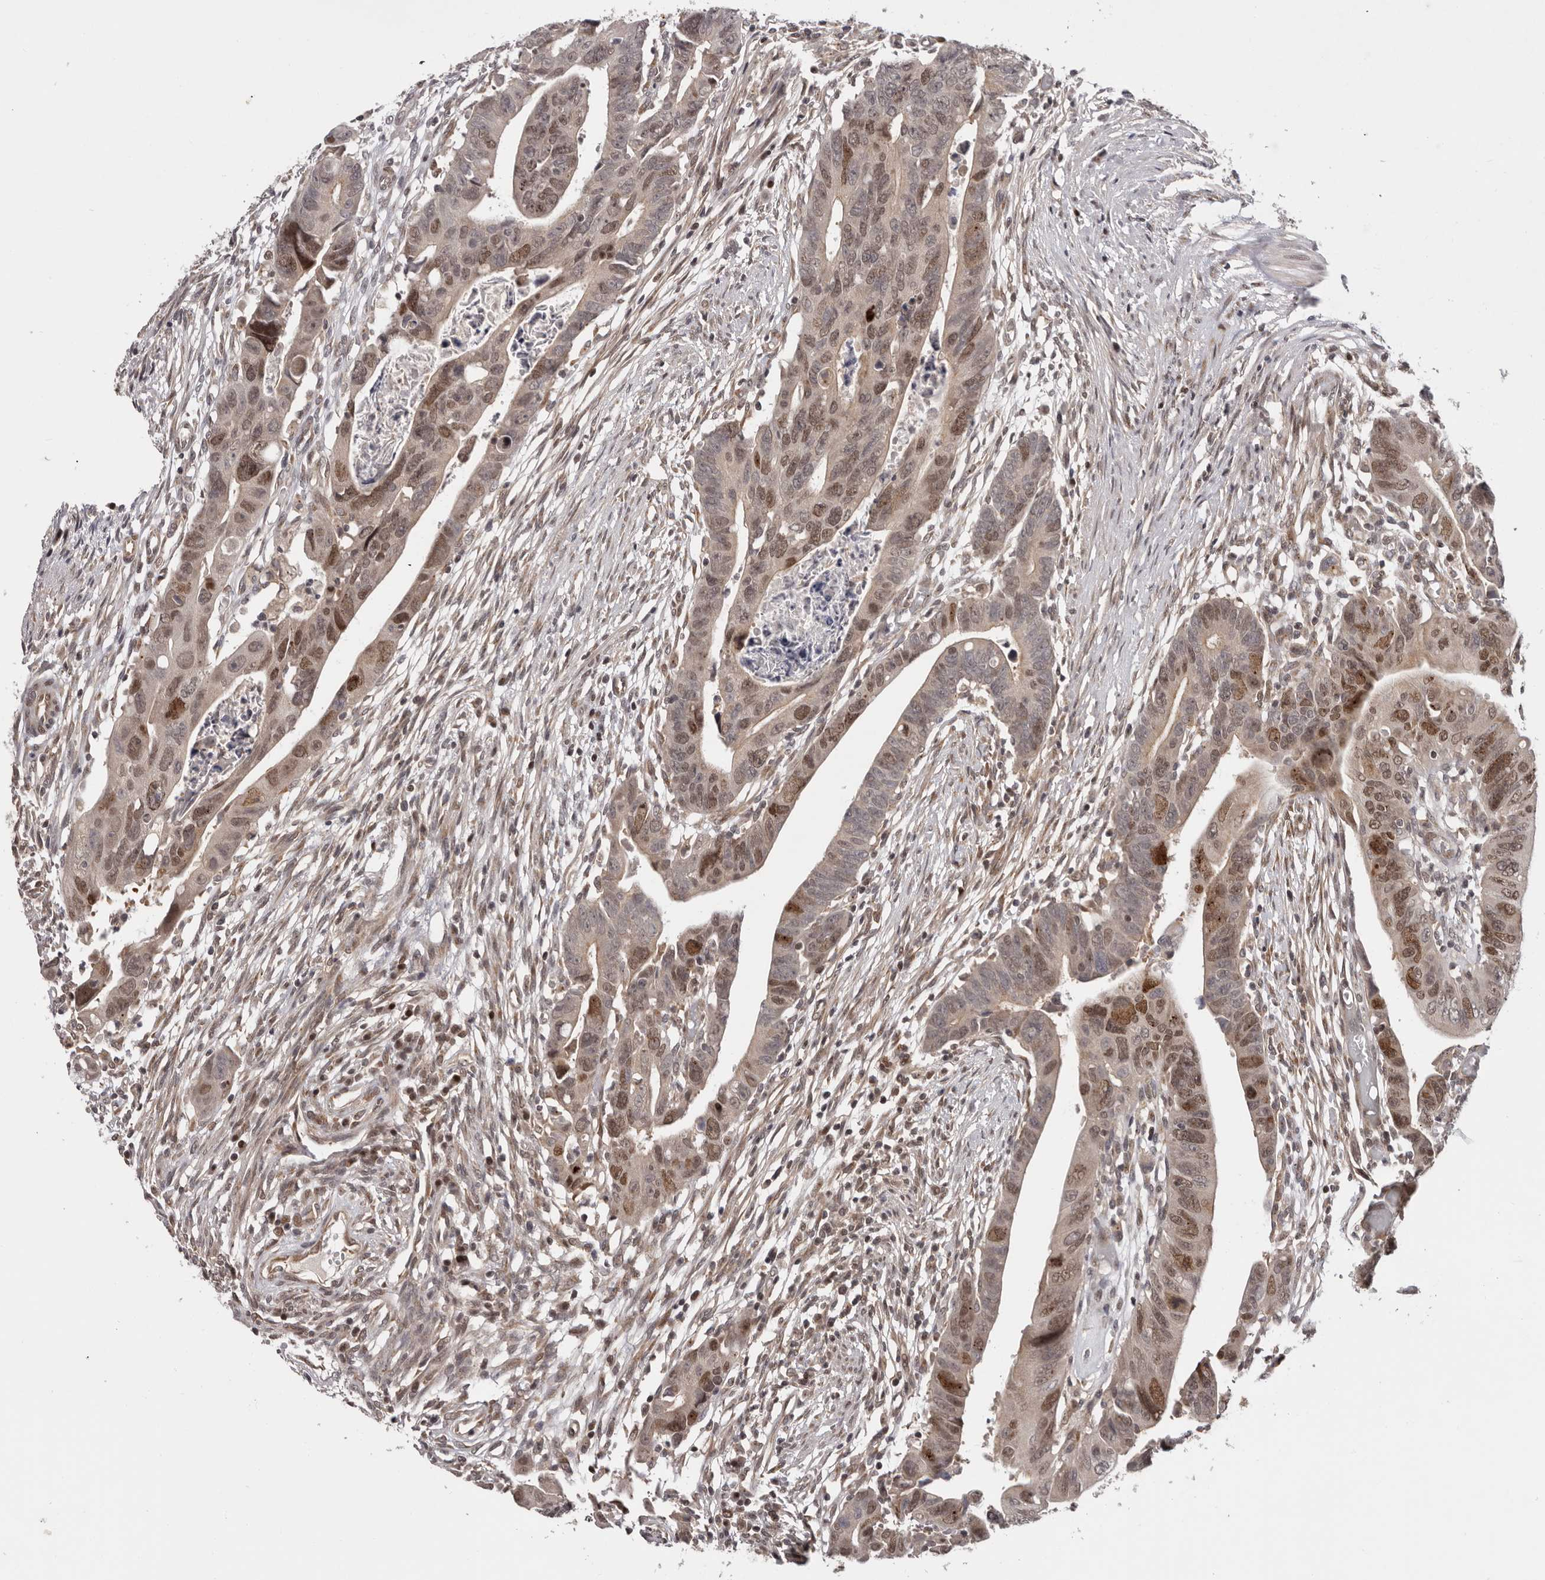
{"staining": {"intensity": "moderate", "quantity": "25%-75%", "location": "cytoplasmic/membranous,nuclear"}, "tissue": "colorectal cancer", "cell_type": "Tumor cells", "image_type": "cancer", "snomed": [{"axis": "morphology", "description": "Adenocarcinoma, NOS"}, {"axis": "topography", "description": "Rectum"}], "caption": "Protein expression analysis of colorectal cancer displays moderate cytoplasmic/membranous and nuclear staining in approximately 25%-75% of tumor cells.", "gene": "TBX5", "patient": {"sex": "female", "age": 65}}